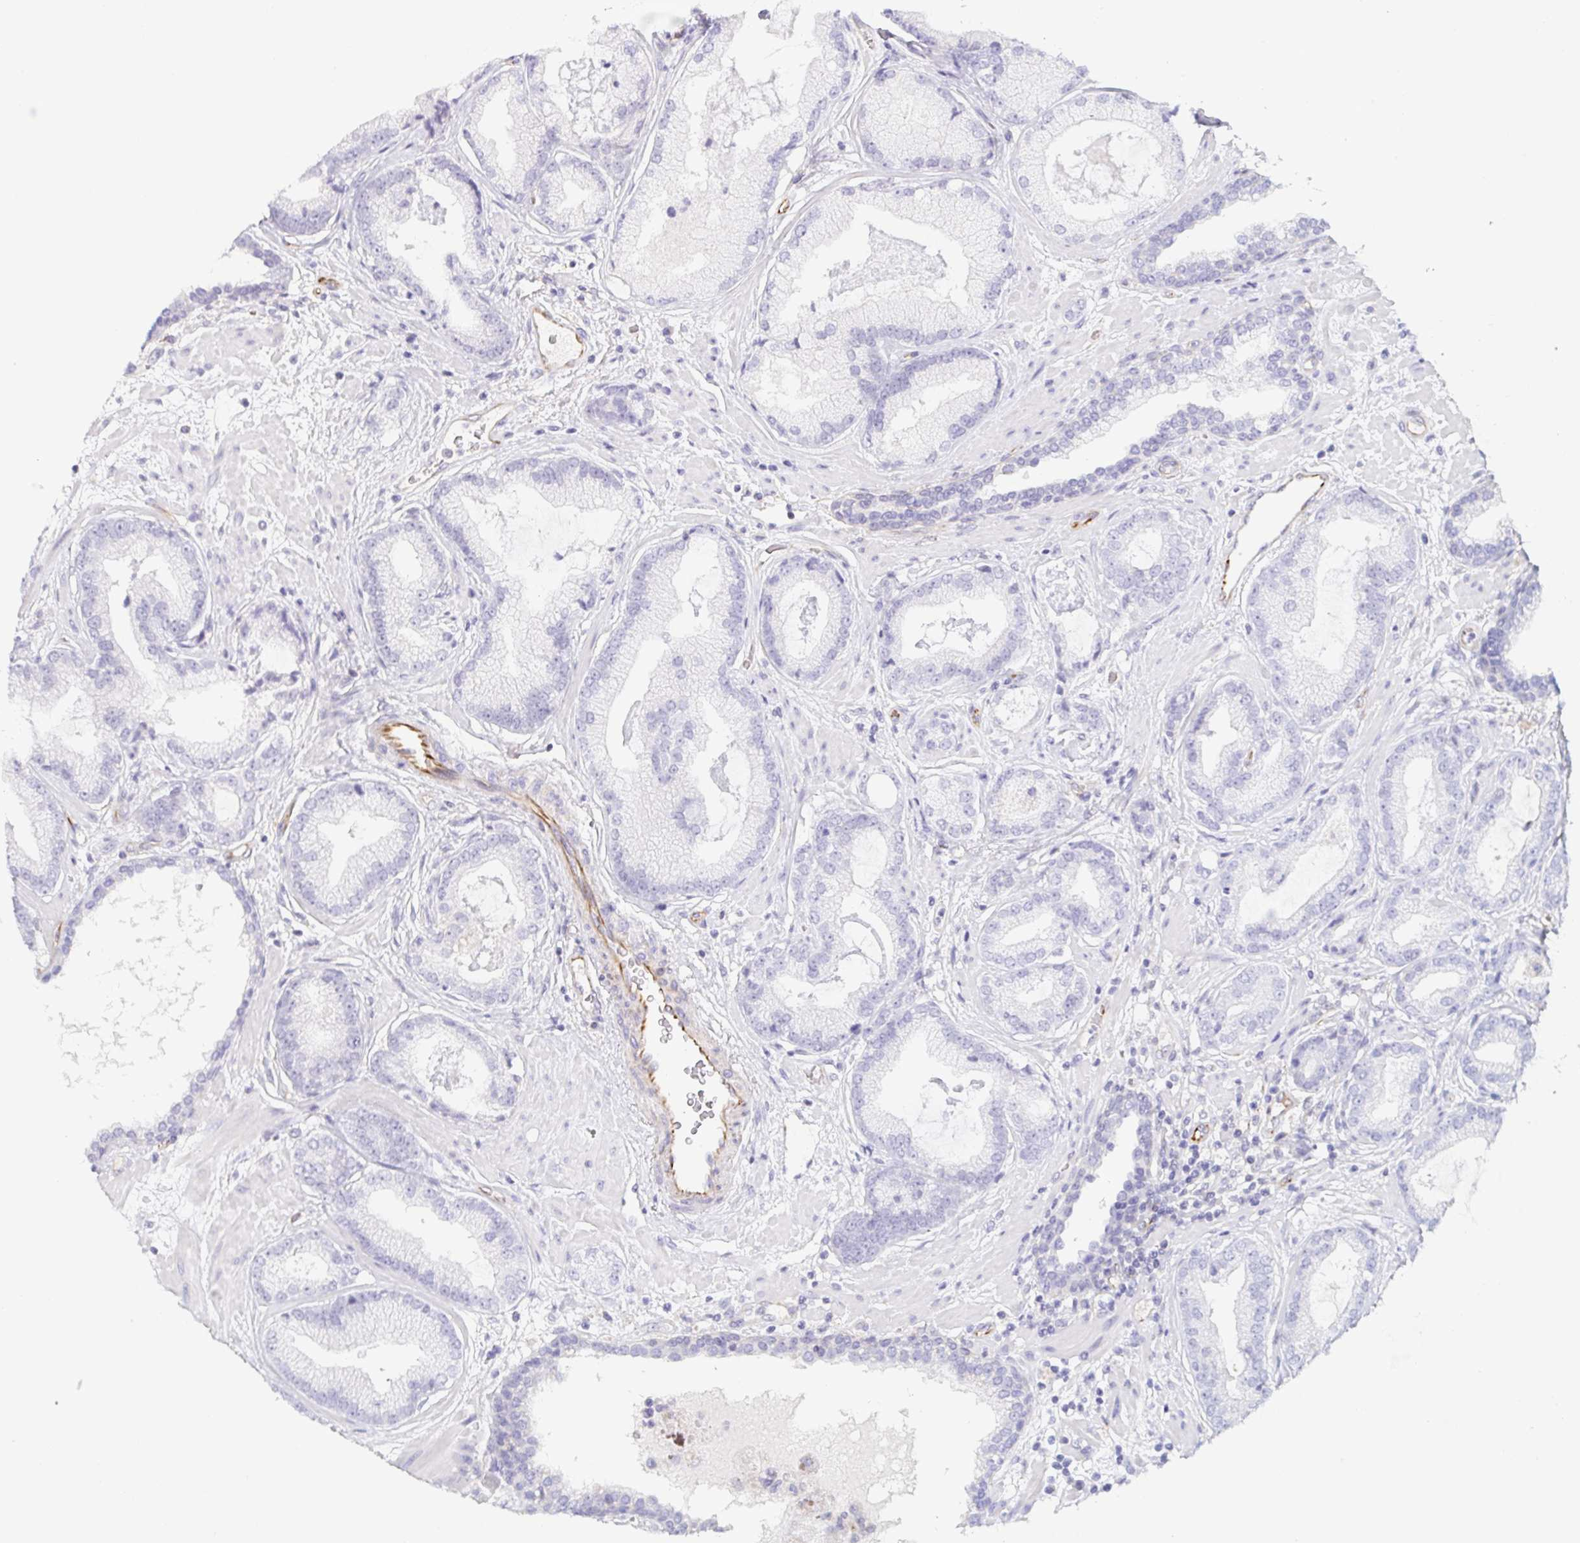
{"staining": {"intensity": "negative", "quantity": "none", "location": "none"}, "tissue": "prostate cancer", "cell_type": "Tumor cells", "image_type": "cancer", "snomed": [{"axis": "morphology", "description": "Adenocarcinoma, Low grade"}, {"axis": "topography", "description": "Prostate"}], "caption": "An IHC histopathology image of prostate adenocarcinoma (low-grade) is shown. There is no staining in tumor cells of prostate adenocarcinoma (low-grade).", "gene": "COL17A1", "patient": {"sex": "male", "age": 62}}